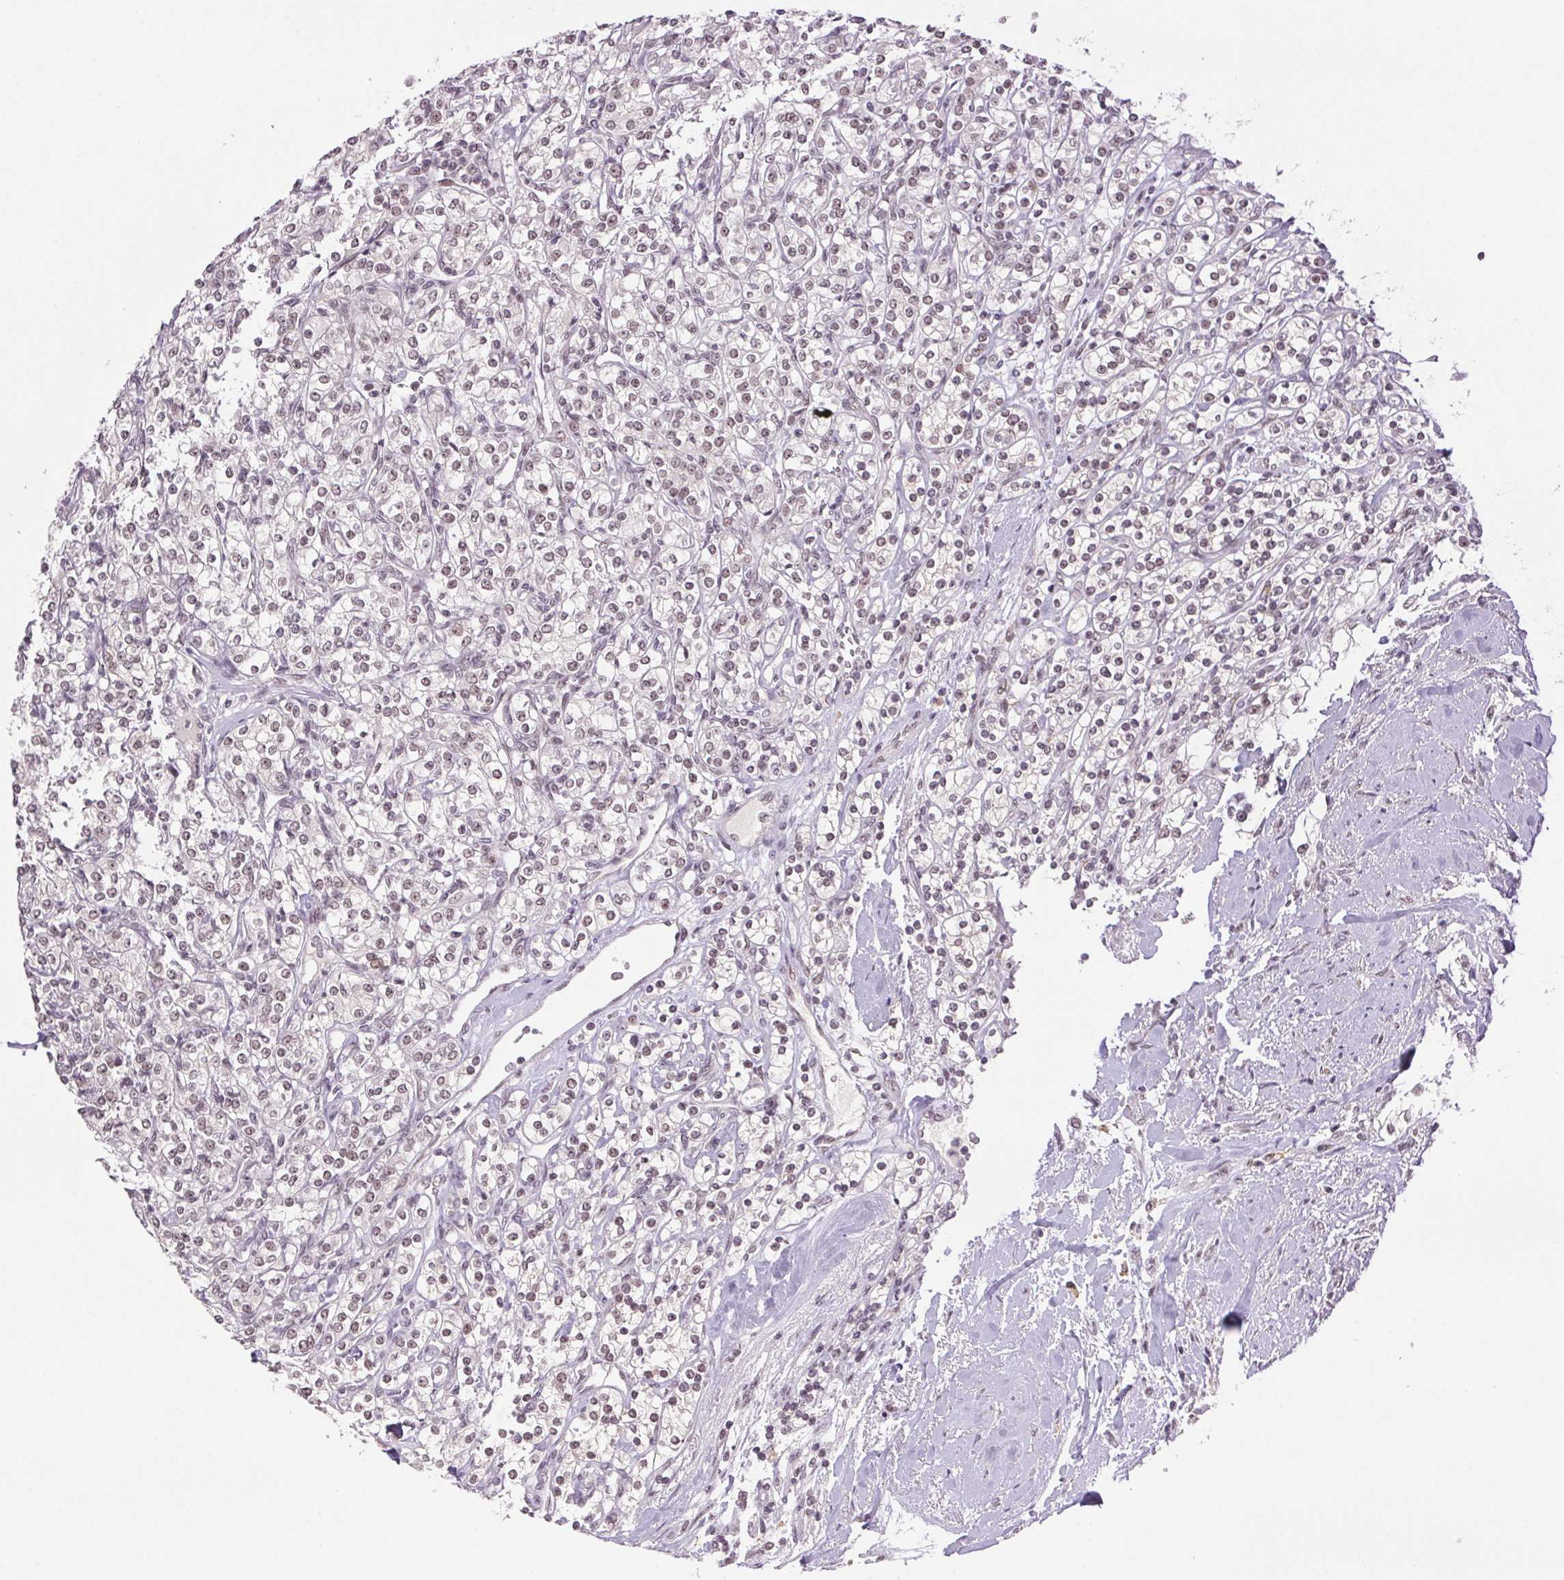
{"staining": {"intensity": "weak", "quantity": "<25%", "location": "nuclear"}, "tissue": "renal cancer", "cell_type": "Tumor cells", "image_type": "cancer", "snomed": [{"axis": "morphology", "description": "Adenocarcinoma, NOS"}, {"axis": "topography", "description": "Kidney"}], "caption": "Adenocarcinoma (renal) stained for a protein using immunohistochemistry (IHC) demonstrates no positivity tumor cells.", "gene": "PRPF18", "patient": {"sex": "male", "age": 77}}